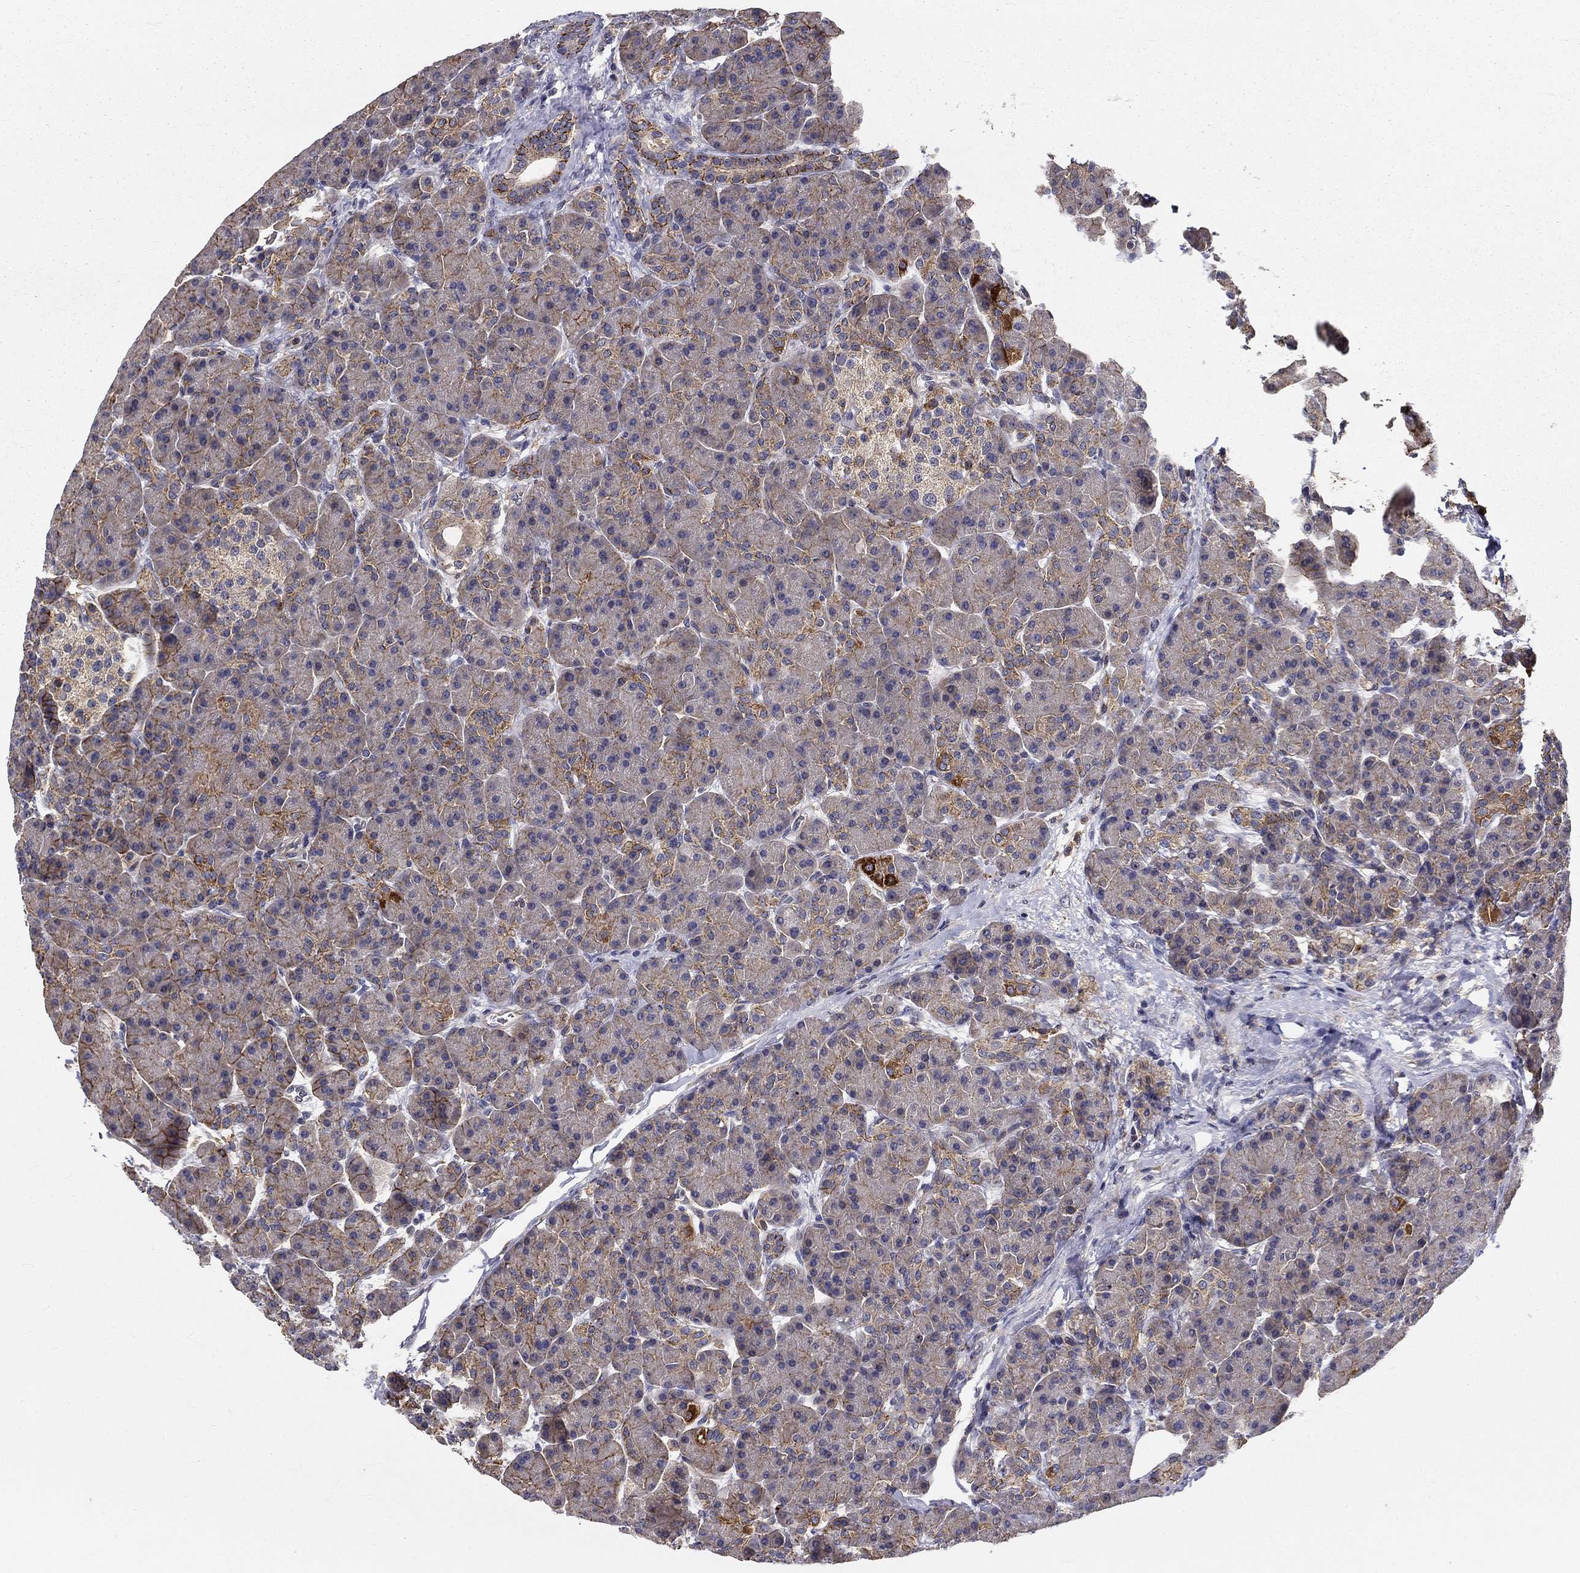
{"staining": {"intensity": "strong", "quantity": "25%-75%", "location": "cytoplasmic/membranous"}, "tissue": "pancreas", "cell_type": "Exocrine glandular cells", "image_type": "normal", "snomed": [{"axis": "morphology", "description": "Normal tissue, NOS"}, {"axis": "topography", "description": "Pancreas"}], "caption": "Normal pancreas shows strong cytoplasmic/membranous expression in about 25%-75% of exocrine glandular cells, visualized by immunohistochemistry. The staining was performed using DAB to visualize the protein expression in brown, while the nuclei were stained in blue with hematoxylin (Magnification: 20x).", "gene": "ALDH4A1", "patient": {"sex": "female", "age": 63}}